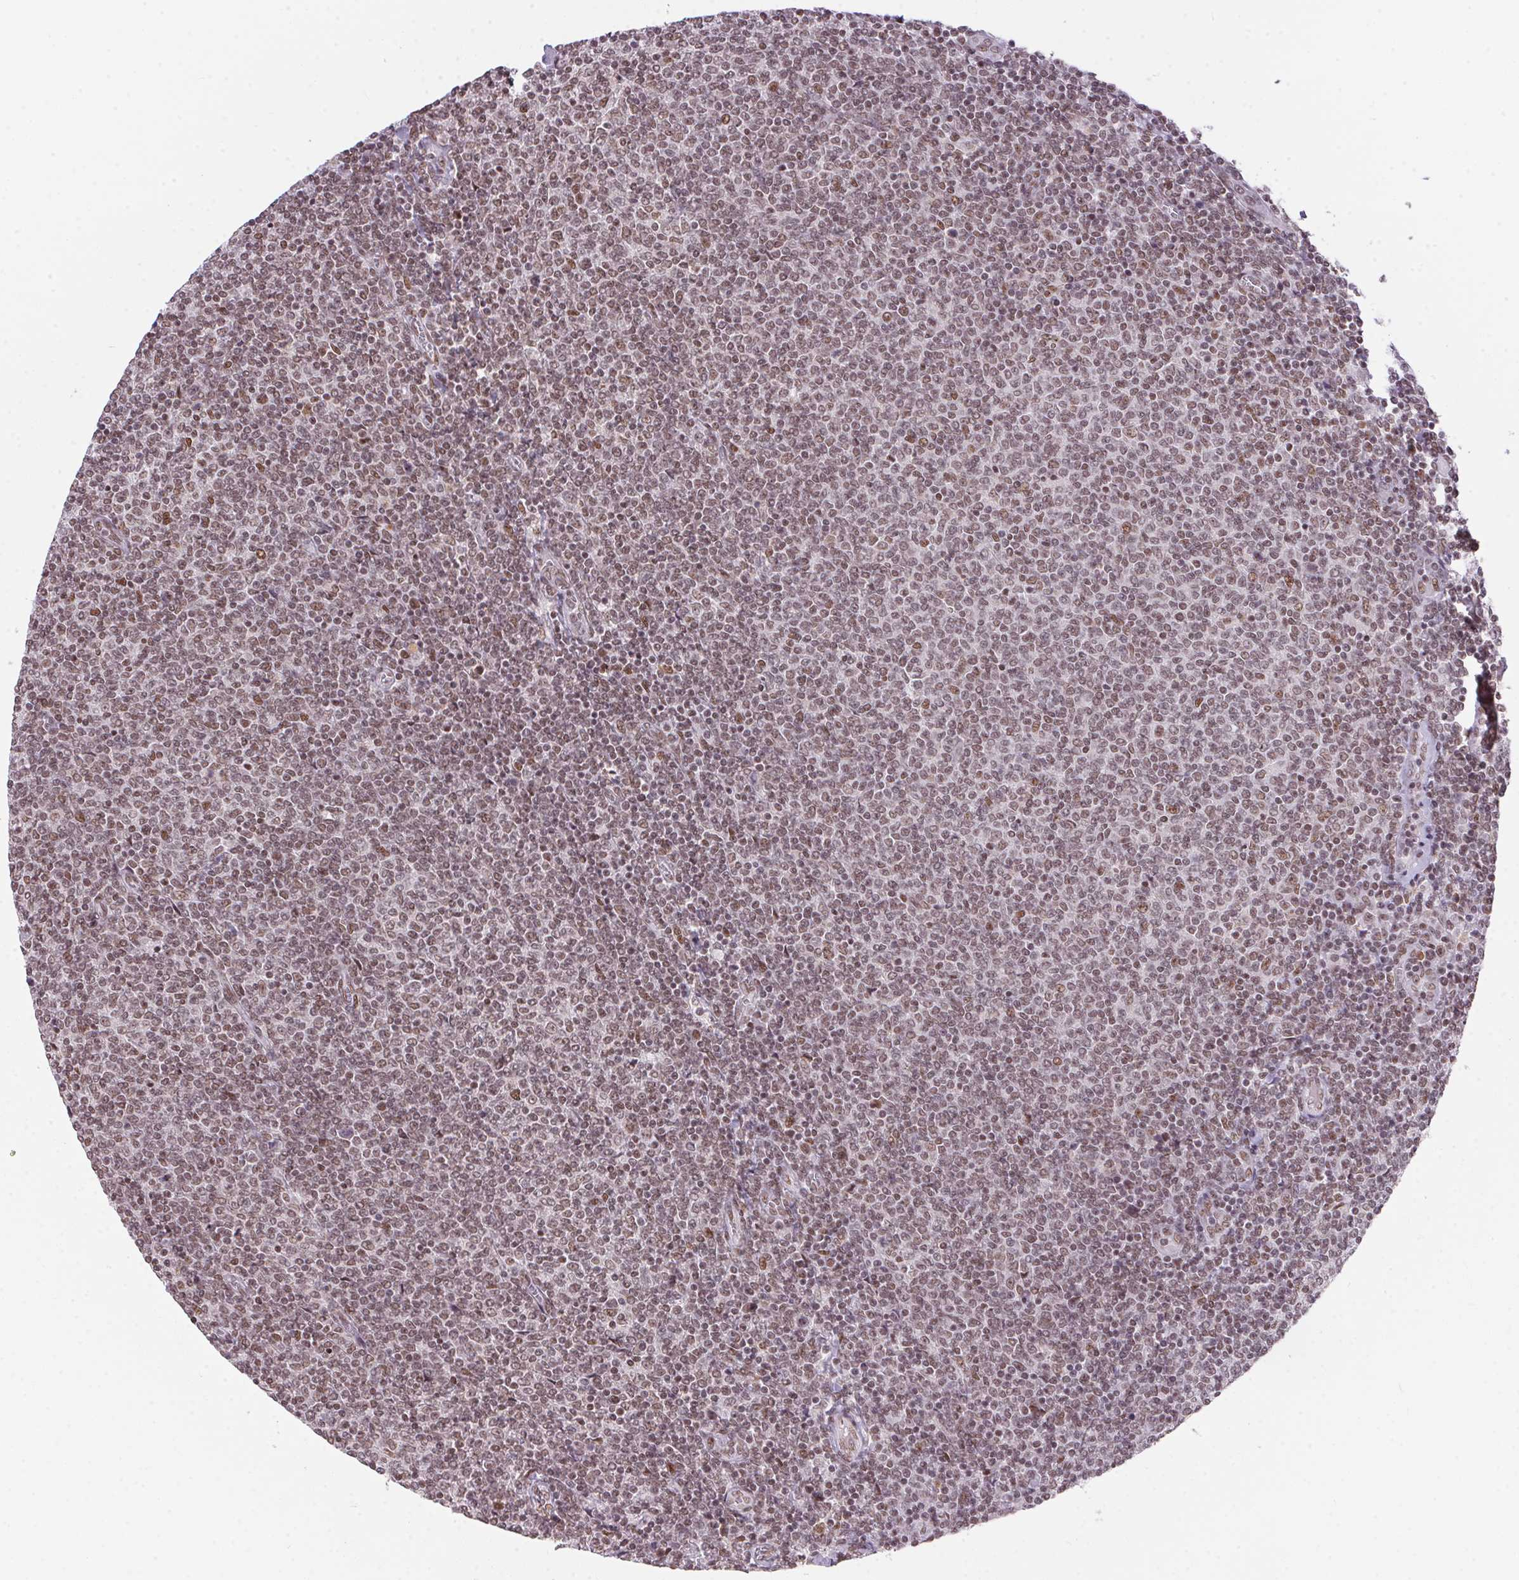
{"staining": {"intensity": "moderate", "quantity": ">75%", "location": "nuclear"}, "tissue": "lymphoma", "cell_type": "Tumor cells", "image_type": "cancer", "snomed": [{"axis": "morphology", "description": "Malignant lymphoma, non-Hodgkin's type, Low grade"}, {"axis": "topography", "description": "Lymph node"}], "caption": "High-magnification brightfield microscopy of lymphoma stained with DAB (brown) and counterstained with hematoxylin (blue). tumor cells exhibit moderate nuclear staining is present in about>75% of cells. (brown staining indicates protein expression, while blue staining denotes nuclei).", "gene": "NFE2L1", "patient": {"sex": "male", "age": 52}}